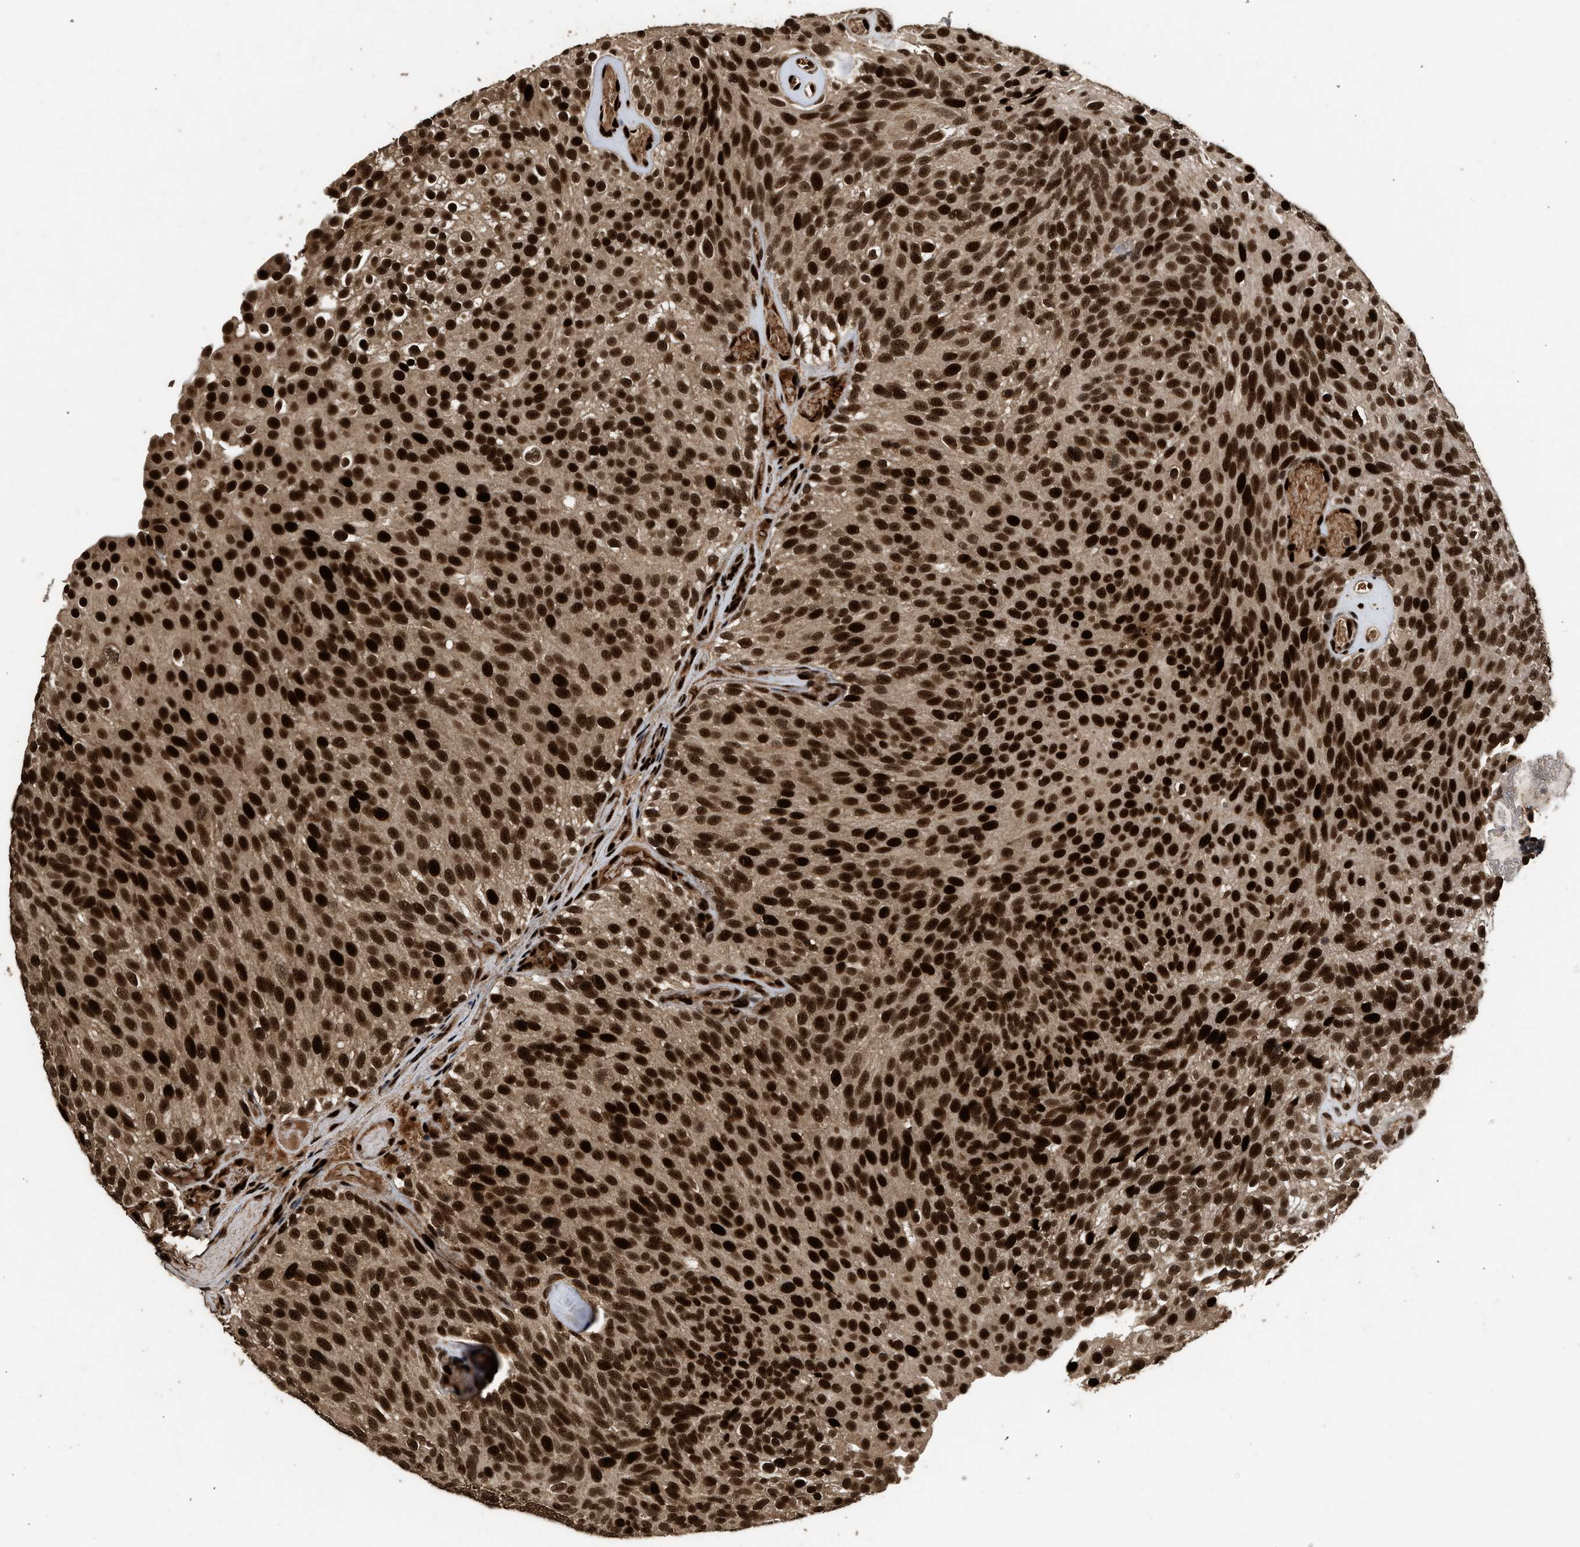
{"staining": {"intensity": "strong", "quantity": ">75%", "location": "cytoplasmic/membranous,nuclear"}, "tissue": "urothelial cancer", "cell_type": "Tumor cells", "image_type": "cancer", "snomed": [{"axis": "morphology", "description": "Urothelial carcinoma, Low grade"}, {"axis": "topography", "description": "Urinary bladder"}], "caption": "Immunohistochemical staining of urothelial carcinoma (low-grade) demonstrates high levels of strong cytoplasmic/membranous and nuclear protein positivity in approximately >75% of tumor cells.", "gene": "PPP4R3B", "patient": {"sex": "male", "age": 78}}